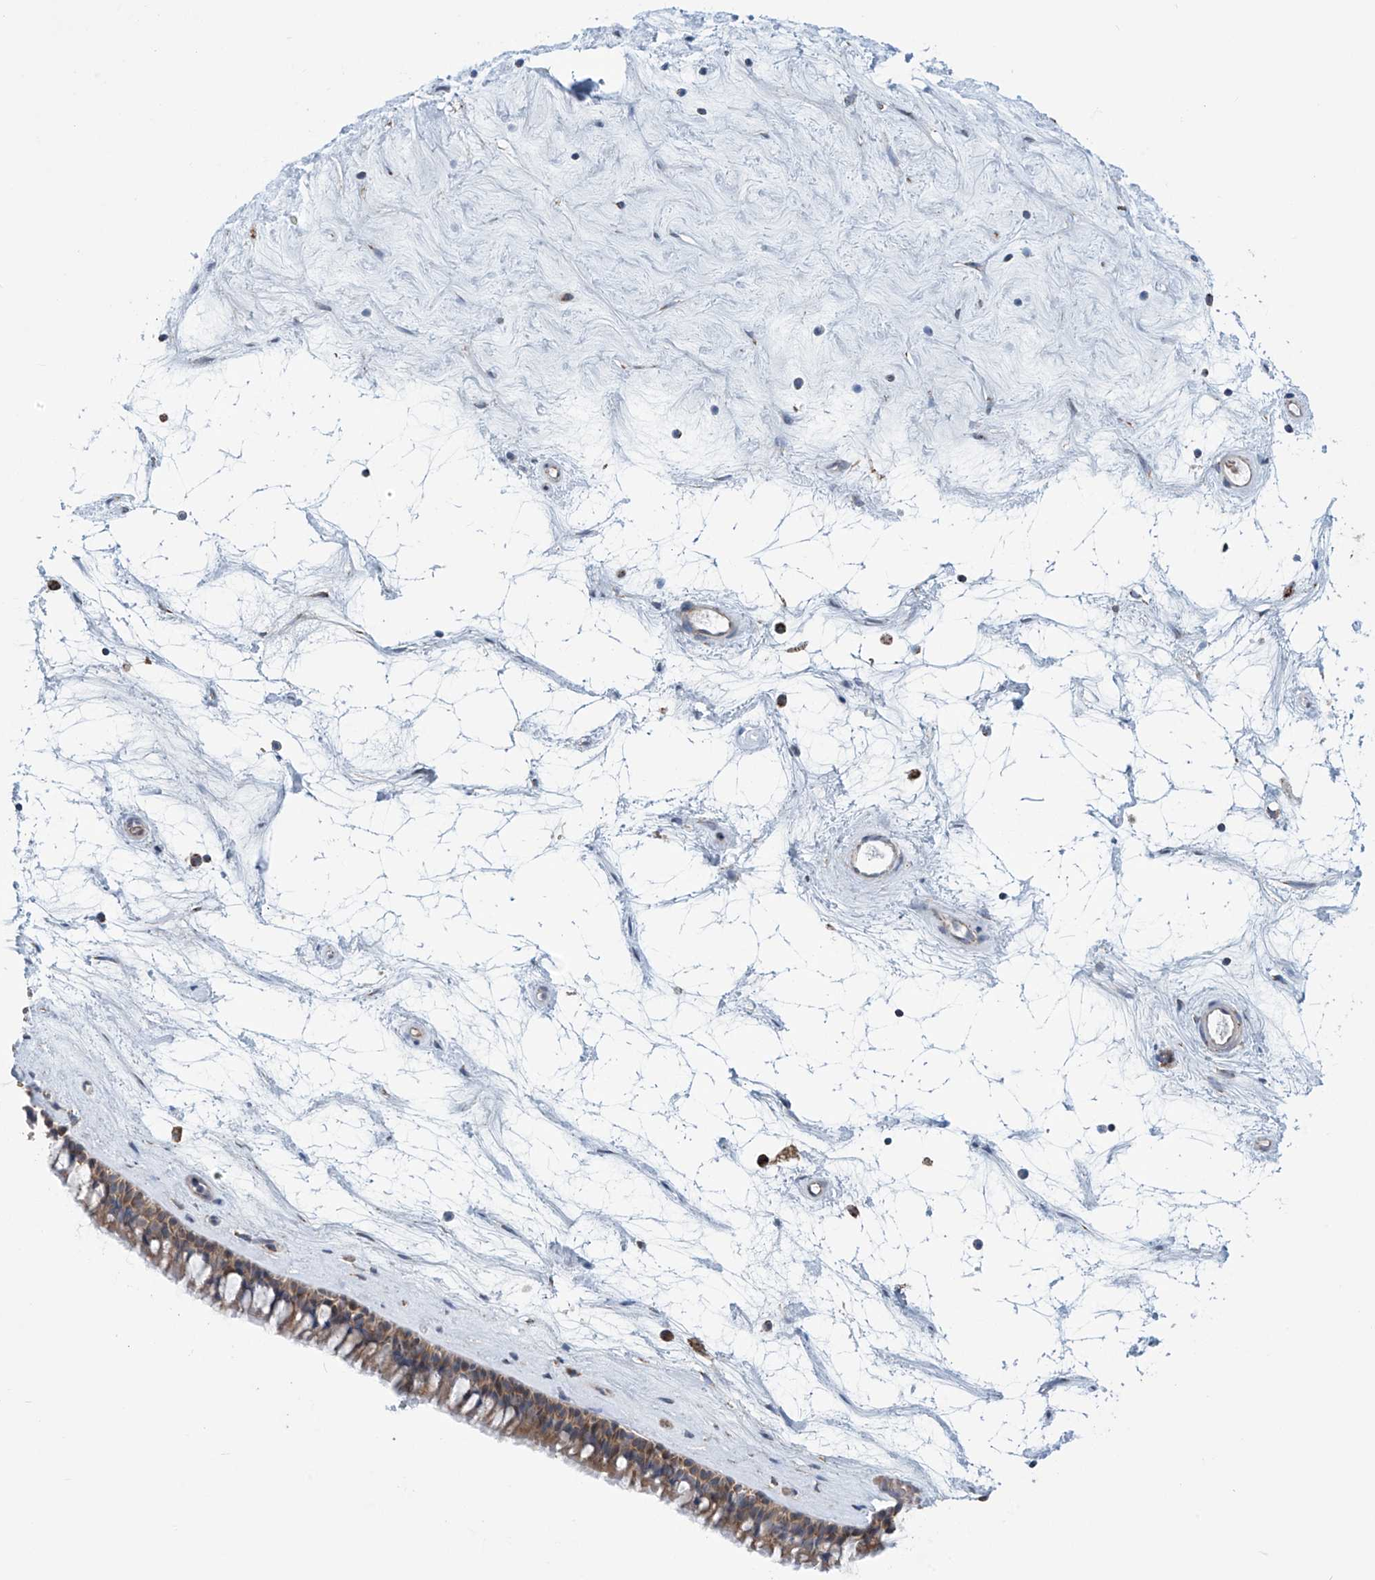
{"staining": {"intensity": "moderate", "quantity": ">75%", "location": "cytoplasmic/membranous"}, "tissue": "nasopharynx", "cell_type": "Respiratory epithelial cells", "image_type": "normal", "snomed": [{"axis": "morphology", "description": "Normal tissue, NOS"}, {"axis": "topography", "description": "Nasopharynx"}], "caption": "This image demonstrates immunohistochemistry (IHC) staining of normal human nasopharynx, with medium moderate cytoplasmic/membranous expression in about >75% of respiratory epithelial cells.", "gene": "COMMD1", "patient": {"sex": "male", "age": 64}}